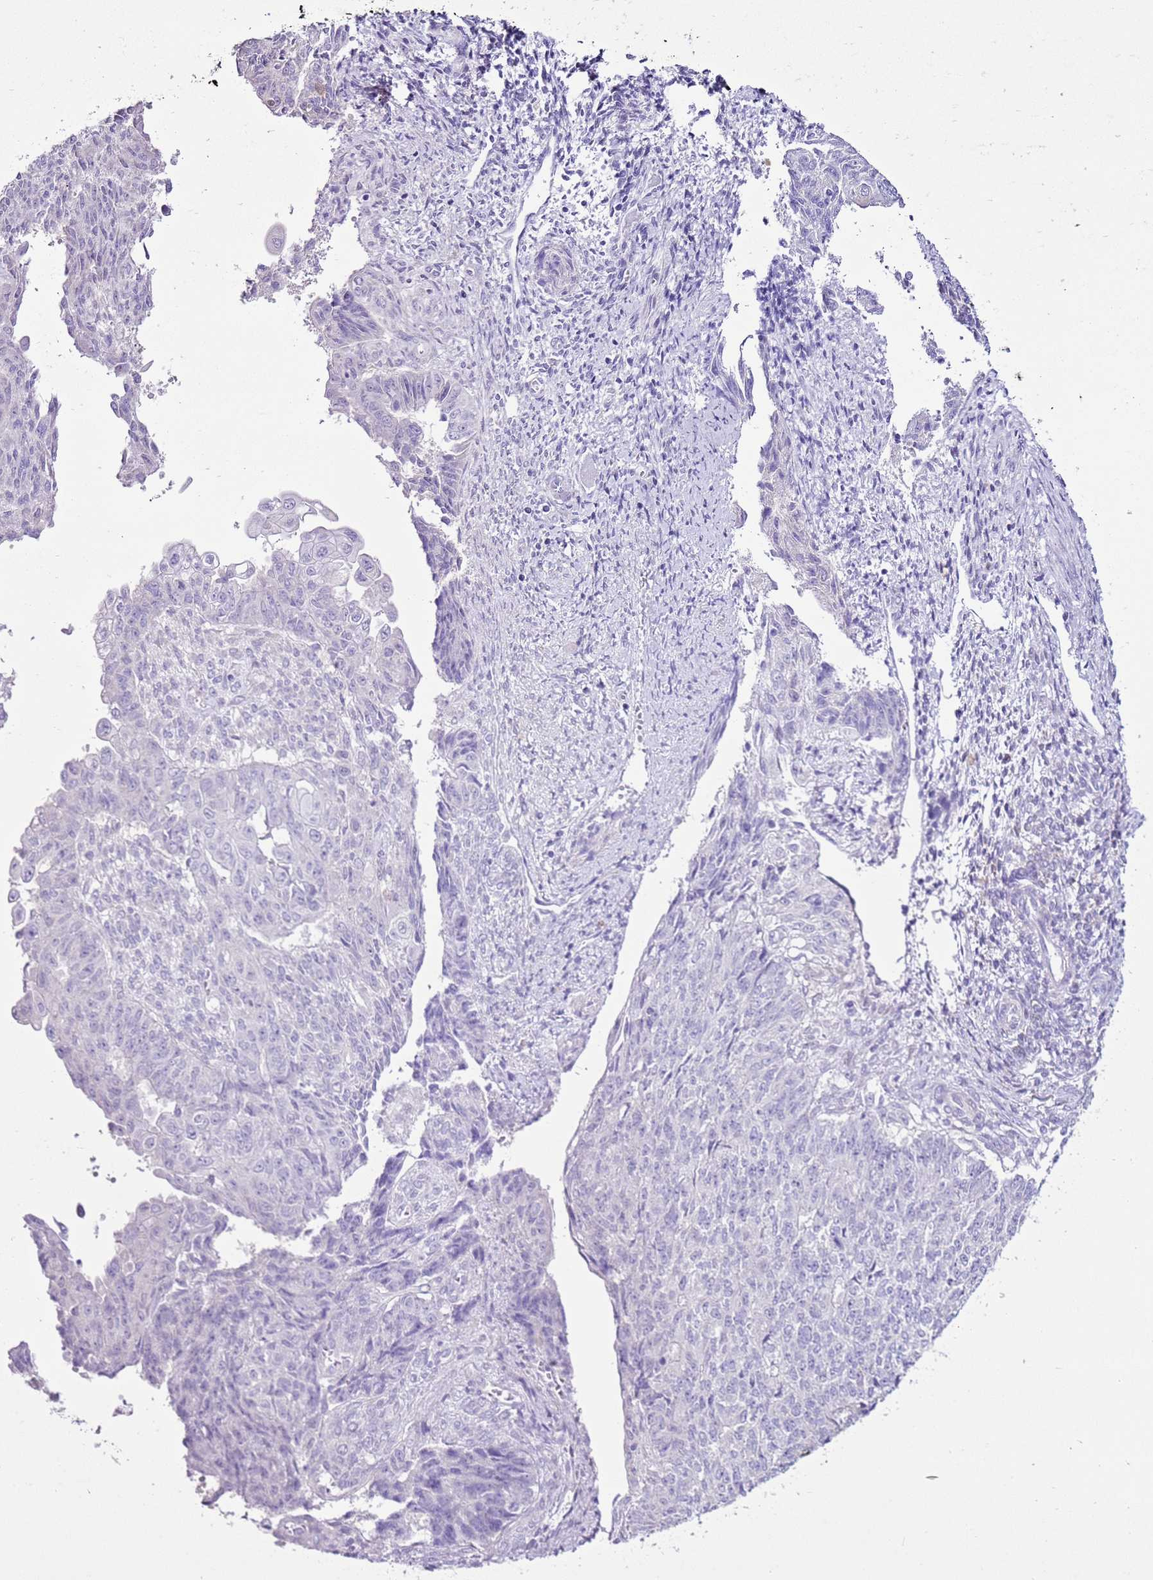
{"staining": {"intensity": "negative", "quantity": "none", "location": "none"}, "tissue": "endometrial cancer", "cell_type": "Tumor cells", "image_type": "cancer", "snomed": [{"axis": "morphology", "description": "Adenocarcinoma, NOS"}, {"axis": "topography", "description": "Endometrium"}], "caption": "This micrograph is of adenocarcinoma (endometrial) stained with immunohistochemistry (IHC) to label a protein in brown with the nuclei are counter-stained blue. There is no positivity in tumor cells.", "gene": "SLC38A5", "patient": {"sex": "female", "age": 32}}